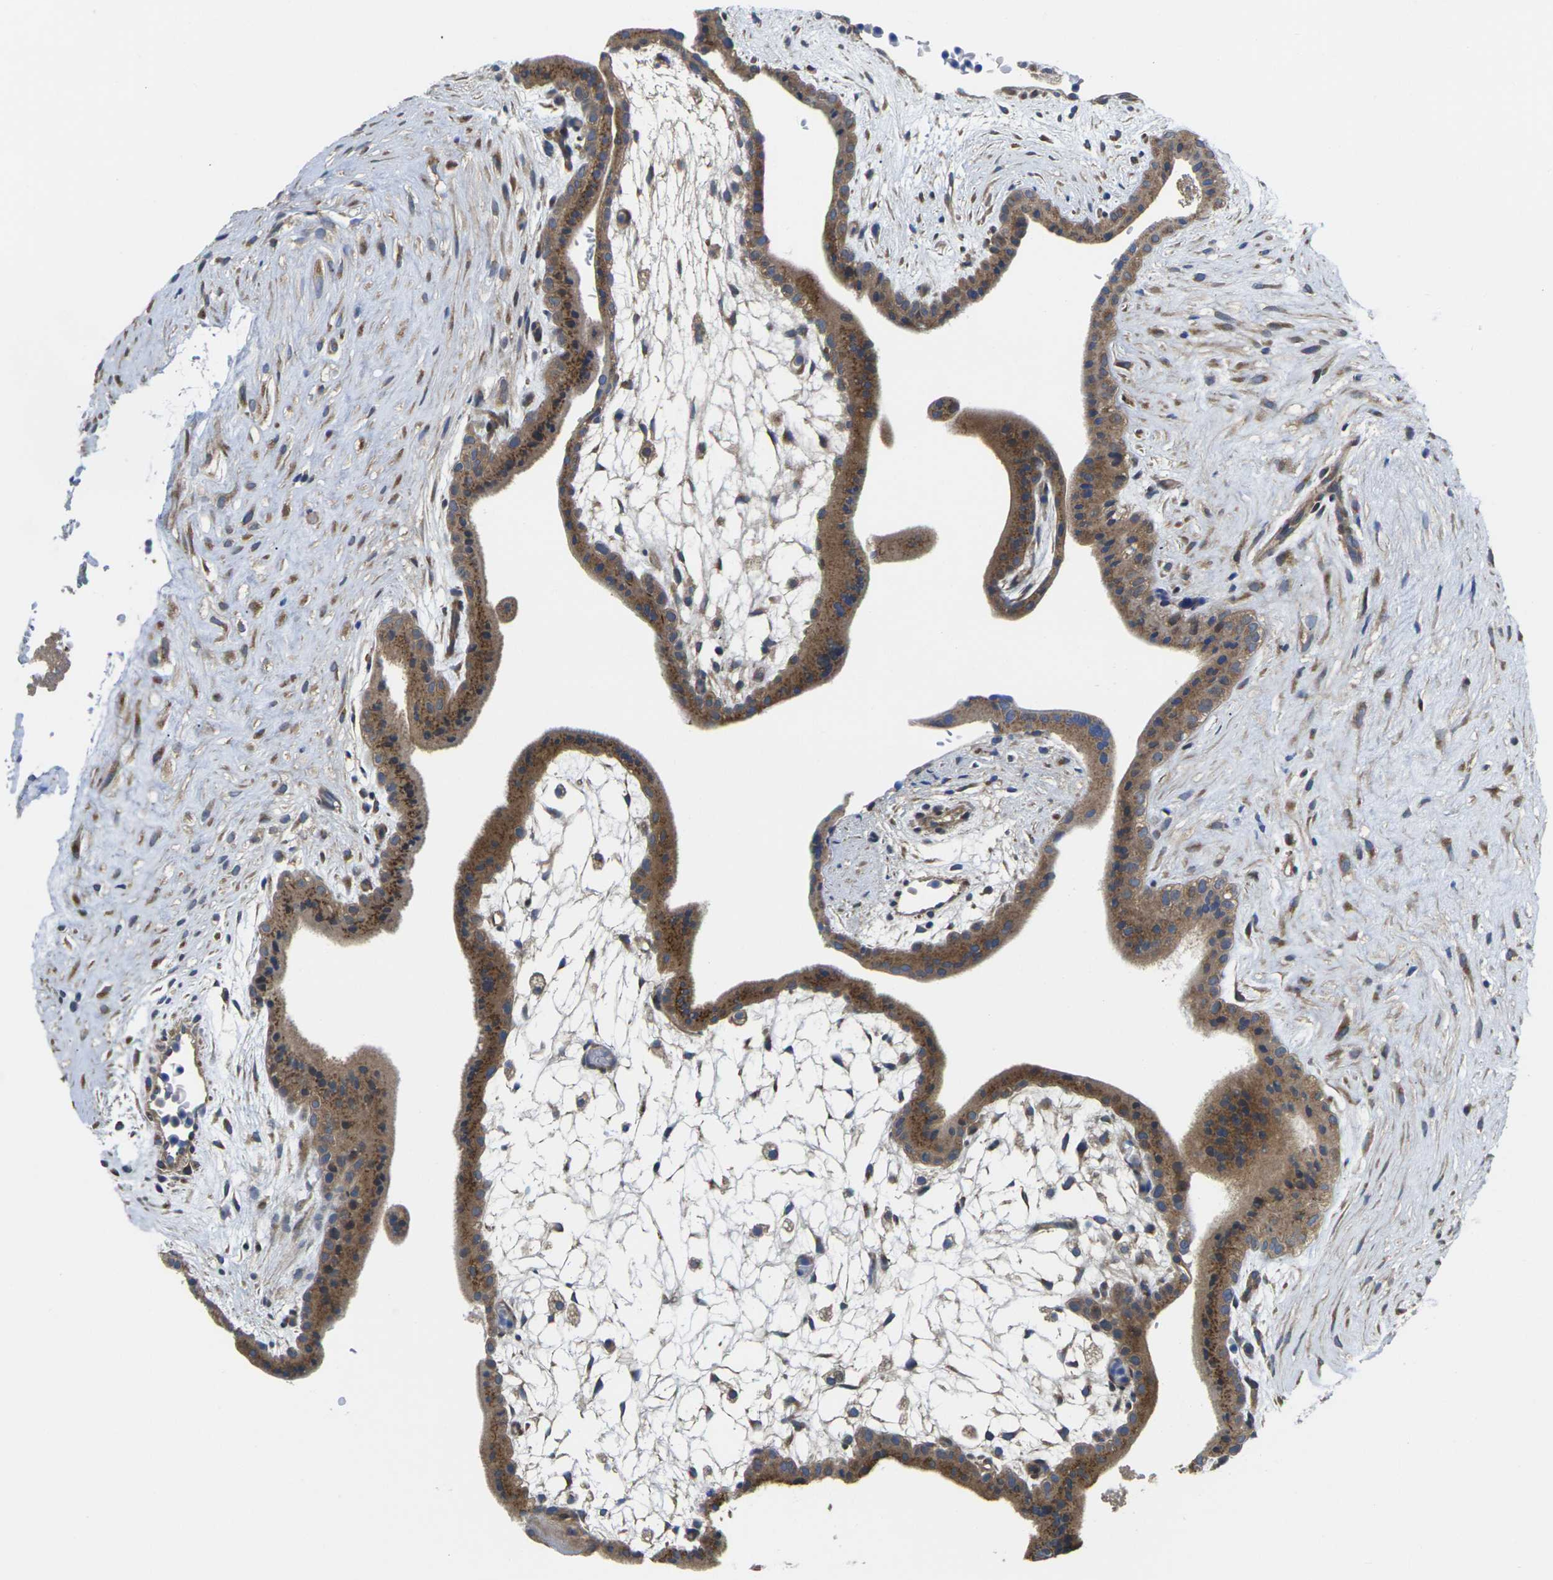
{"staining": {"intensity": "moderate", "quantity": ">75%", "location": "cytoplasmic/membranous"}, "tissue": "placenta", "cell_type": "Decidual cells", "image_type": "normal", "snomed": [{"axis": "morphology", "description": "Normal tissue, NOS"}, {"axis": "topography", "description": "Placenta"}], "caption": "Approximately >75% of decidual cells in unremarkable human placenta demonstrate moderate cytoplasmic/membranous protein positivity as visualized by brown immunohistochemical staining.", "gene": "TMCC2", "patient": {"sex": "female", "age": 35}}